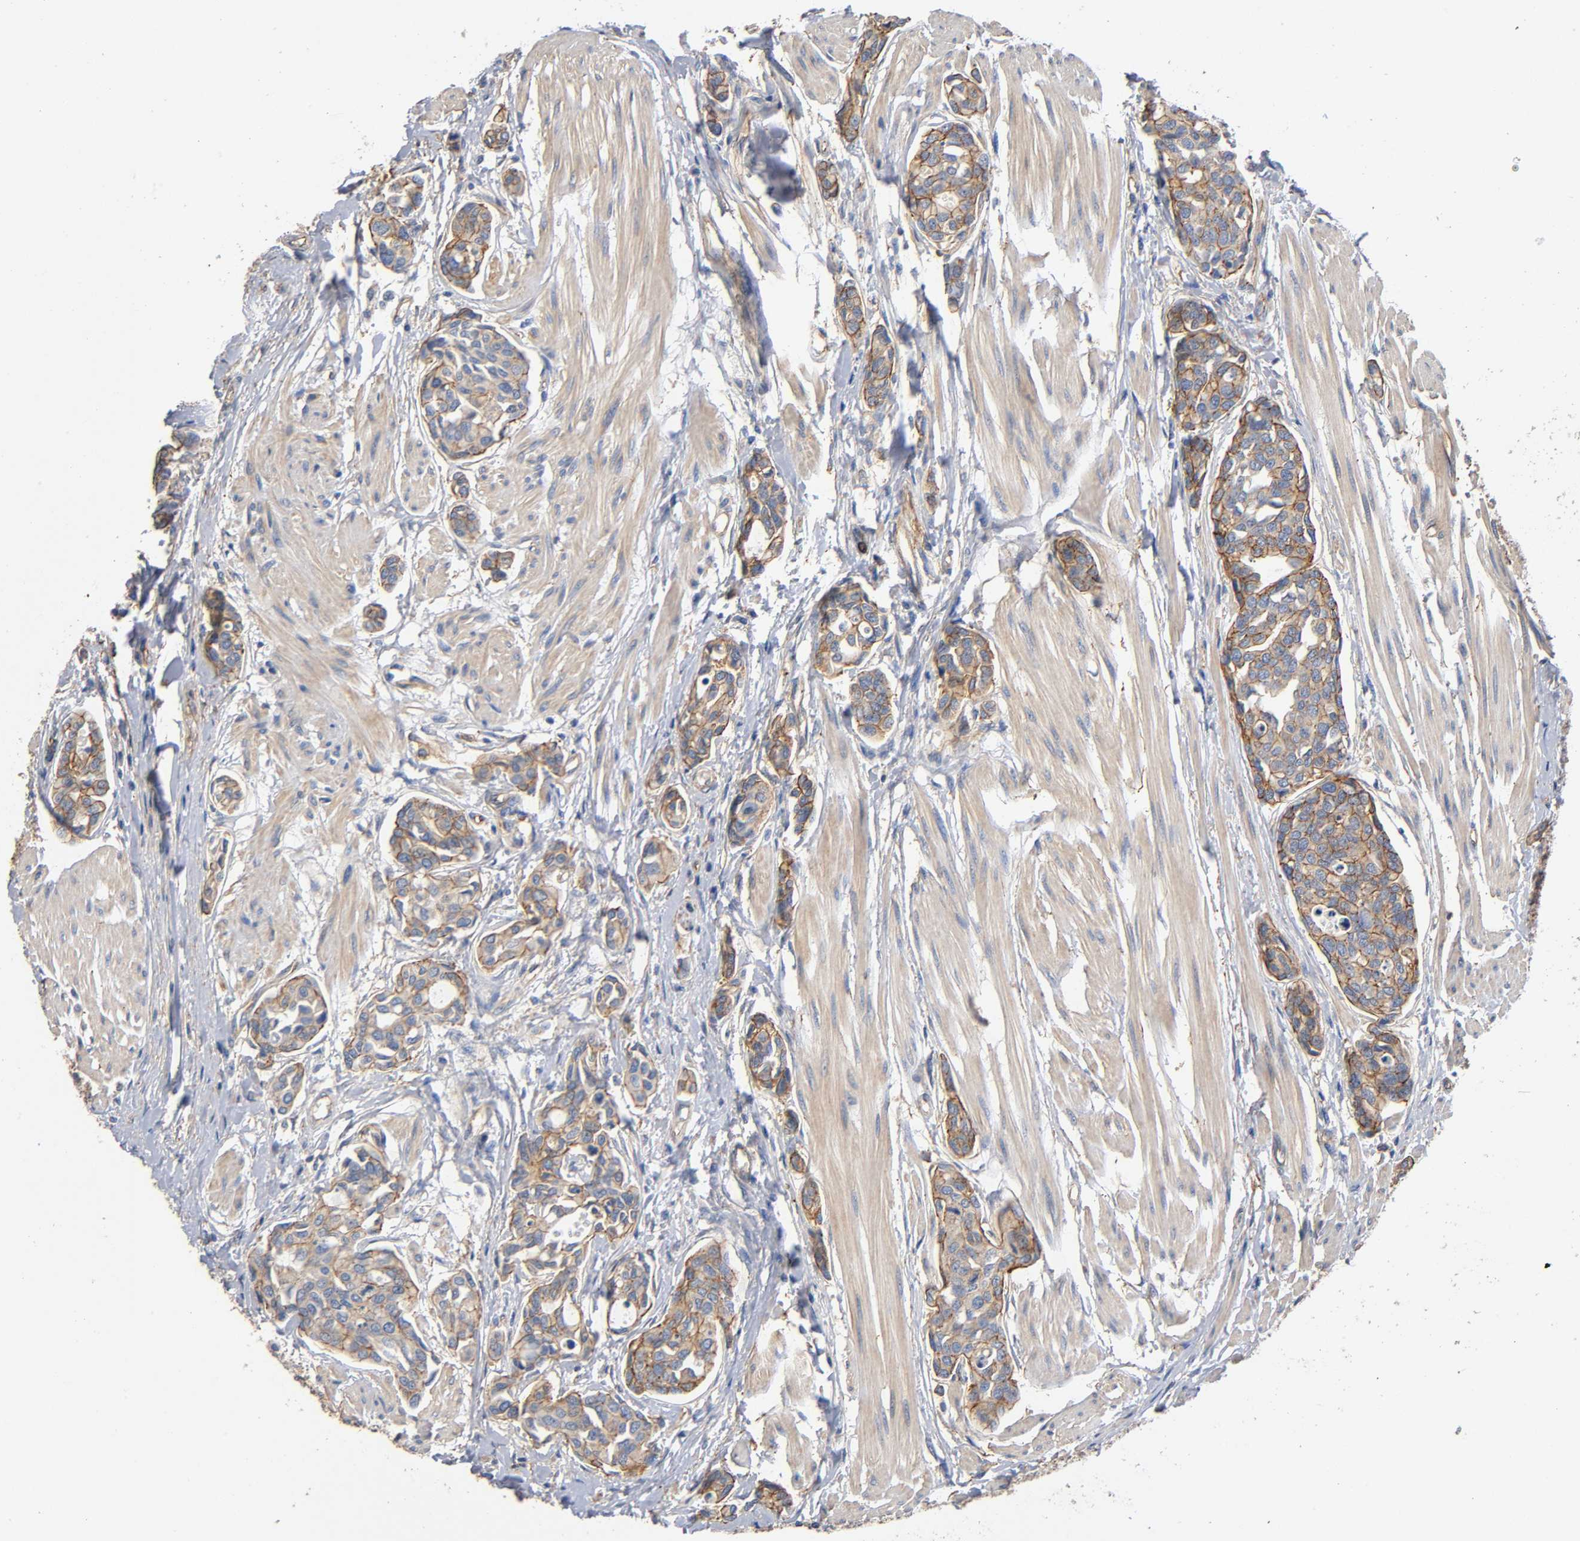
{"staining": {"intensity": "moderate", "quantity": ">75%", "location": "cytoplasmic/membranous"}, "tissue": "urothelial cancer", "cell_type": "Tumor cells", "image_type": "cancer", "snomed": [{"axis": "morphology", "description": "Urothelial carcinoma, High grade"}, {"axis": "topography", "description": "Urinary bladder"}], "caption": "Immunohistochemistry (IHC) staining of urothelial carcinoma (high-grade), which displays medium levels of moderate cytoplasmic/membranous expression in about >75% of tumor cells indicating moderate cytoplasmic/membranous protein expression. The staining was performed using DAB (3,3'-diaminobenzidine) (brown) for protein detection and nuclei were counterstained in hematoxylin (blue).", "gene": "MARS1", "patient": {"sex": "male", "age": 78}}